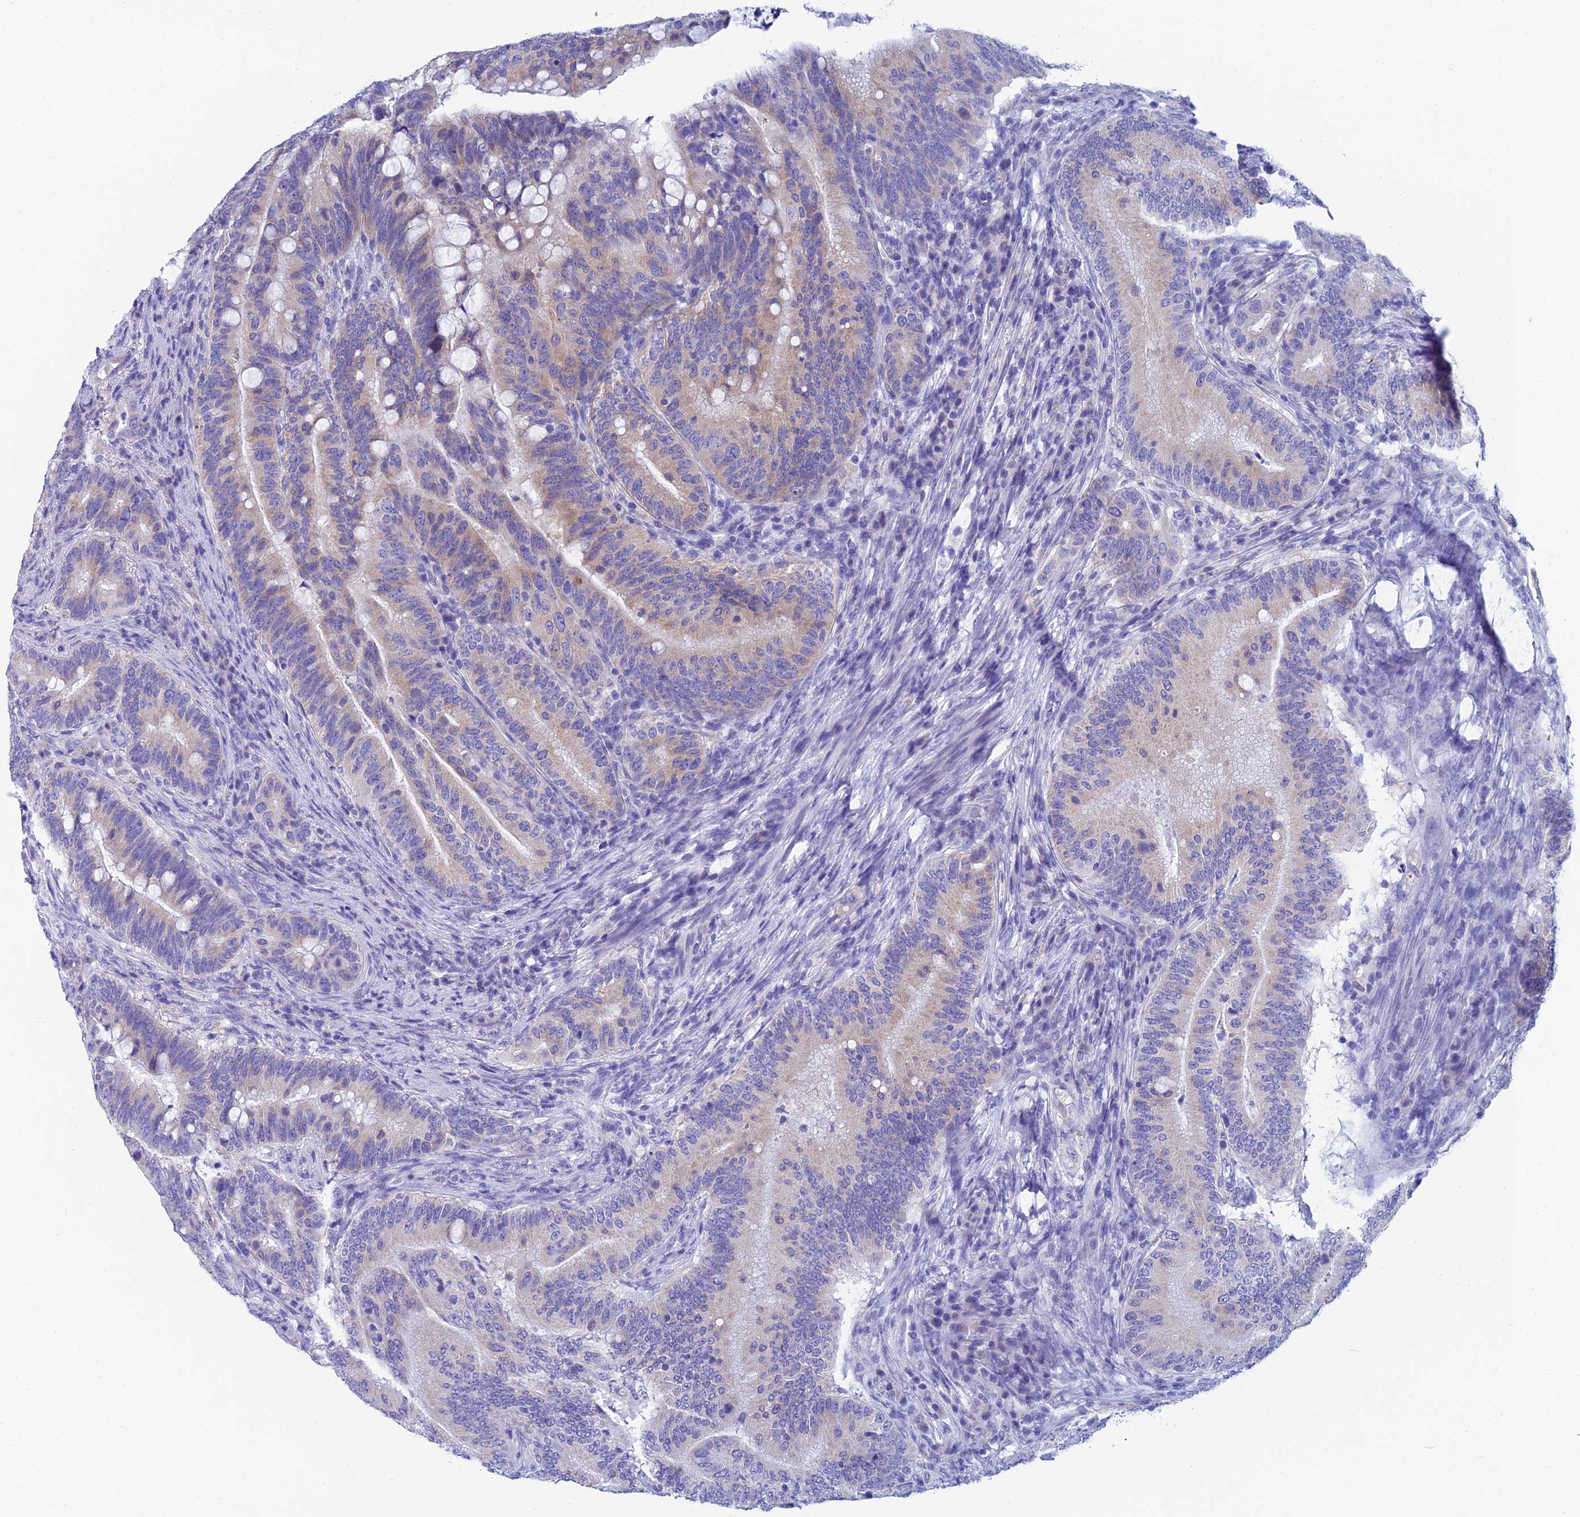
{"staining": {"intensity": "weak", "quantity": "<25%", "location": "cytoplasmic/membranous"}, "tissue": "colorectal cancer", "cell_type": "Tumor cells", "image_type": "cancer", "snomed": [{"axis": "morphology", "description": "Adenocarcinoma, NOS"}, {"axis": "topography", "description": "Colon"}], "caption": "Human colorectal adenocarcinoma stained for a protein using immunohistochemistry (IHC) displays no staining in tumor cells.", "gene": "REEP4", "patient": {"sex": "female", "age": 66}}